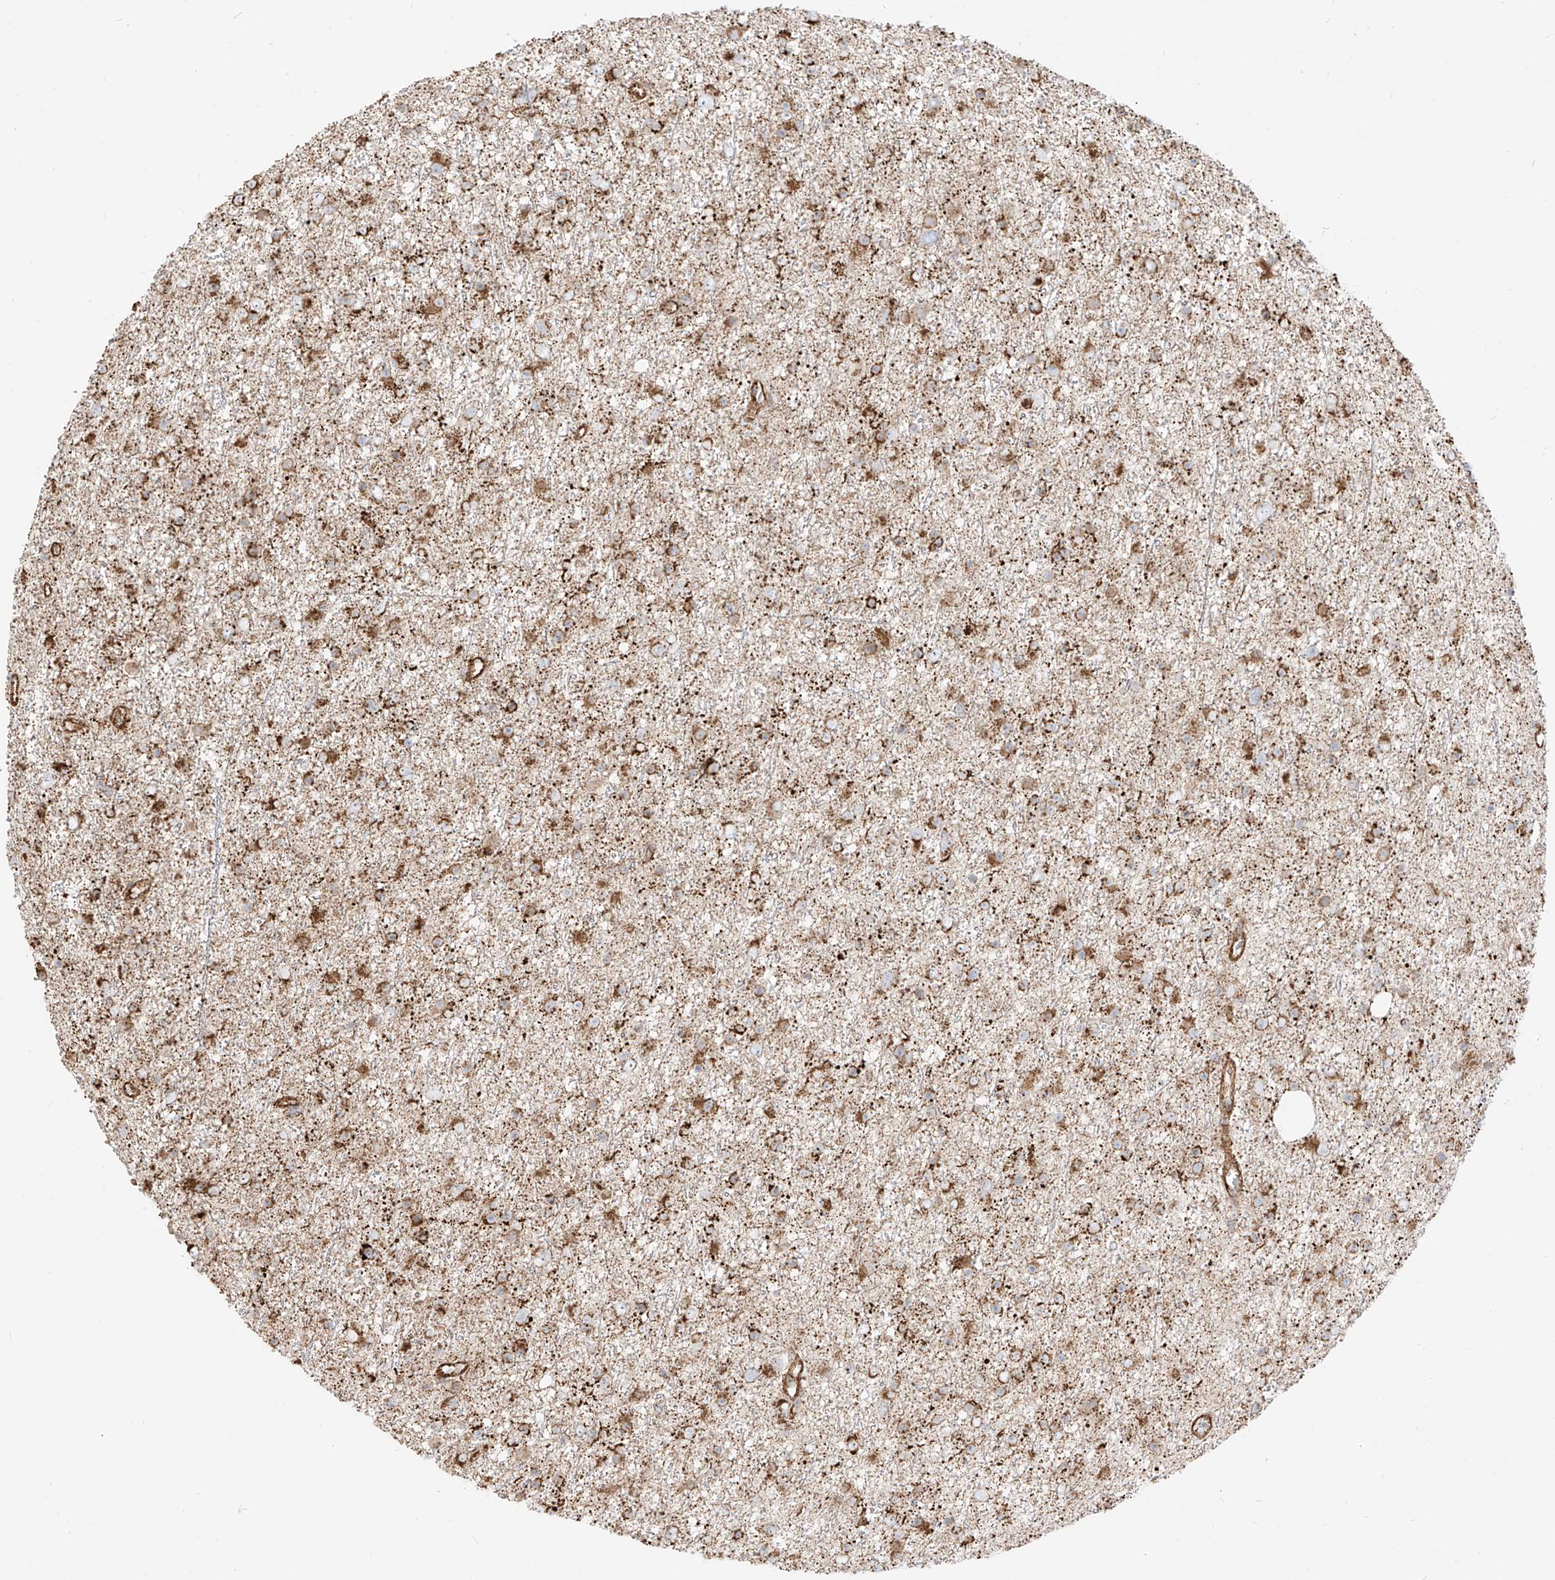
{"staining": {"intensity": "moderate", "quantity": ">75%", "location": "cytoplasmic/membranous"}, "tissue": "glioma", "cell_type": "Tumor cells", "image_type": "cancer", "snomed": [{"axis": "morphology", "description": "Glioma, malignant, Low grade"}, {"axis": "topography", "description": "Cerebral cortex"}], "caption": "Immunohistochemistry (IHC) photomicrograph of human malignant low-grade glioma stained for a protein (brown), which reveals medium levels of moderate cytoplasmic/membranous positivity in approximately >75% of tumor cells.", "gene": "PLCL1", "patient": {"sex": "female", "age": 39}}